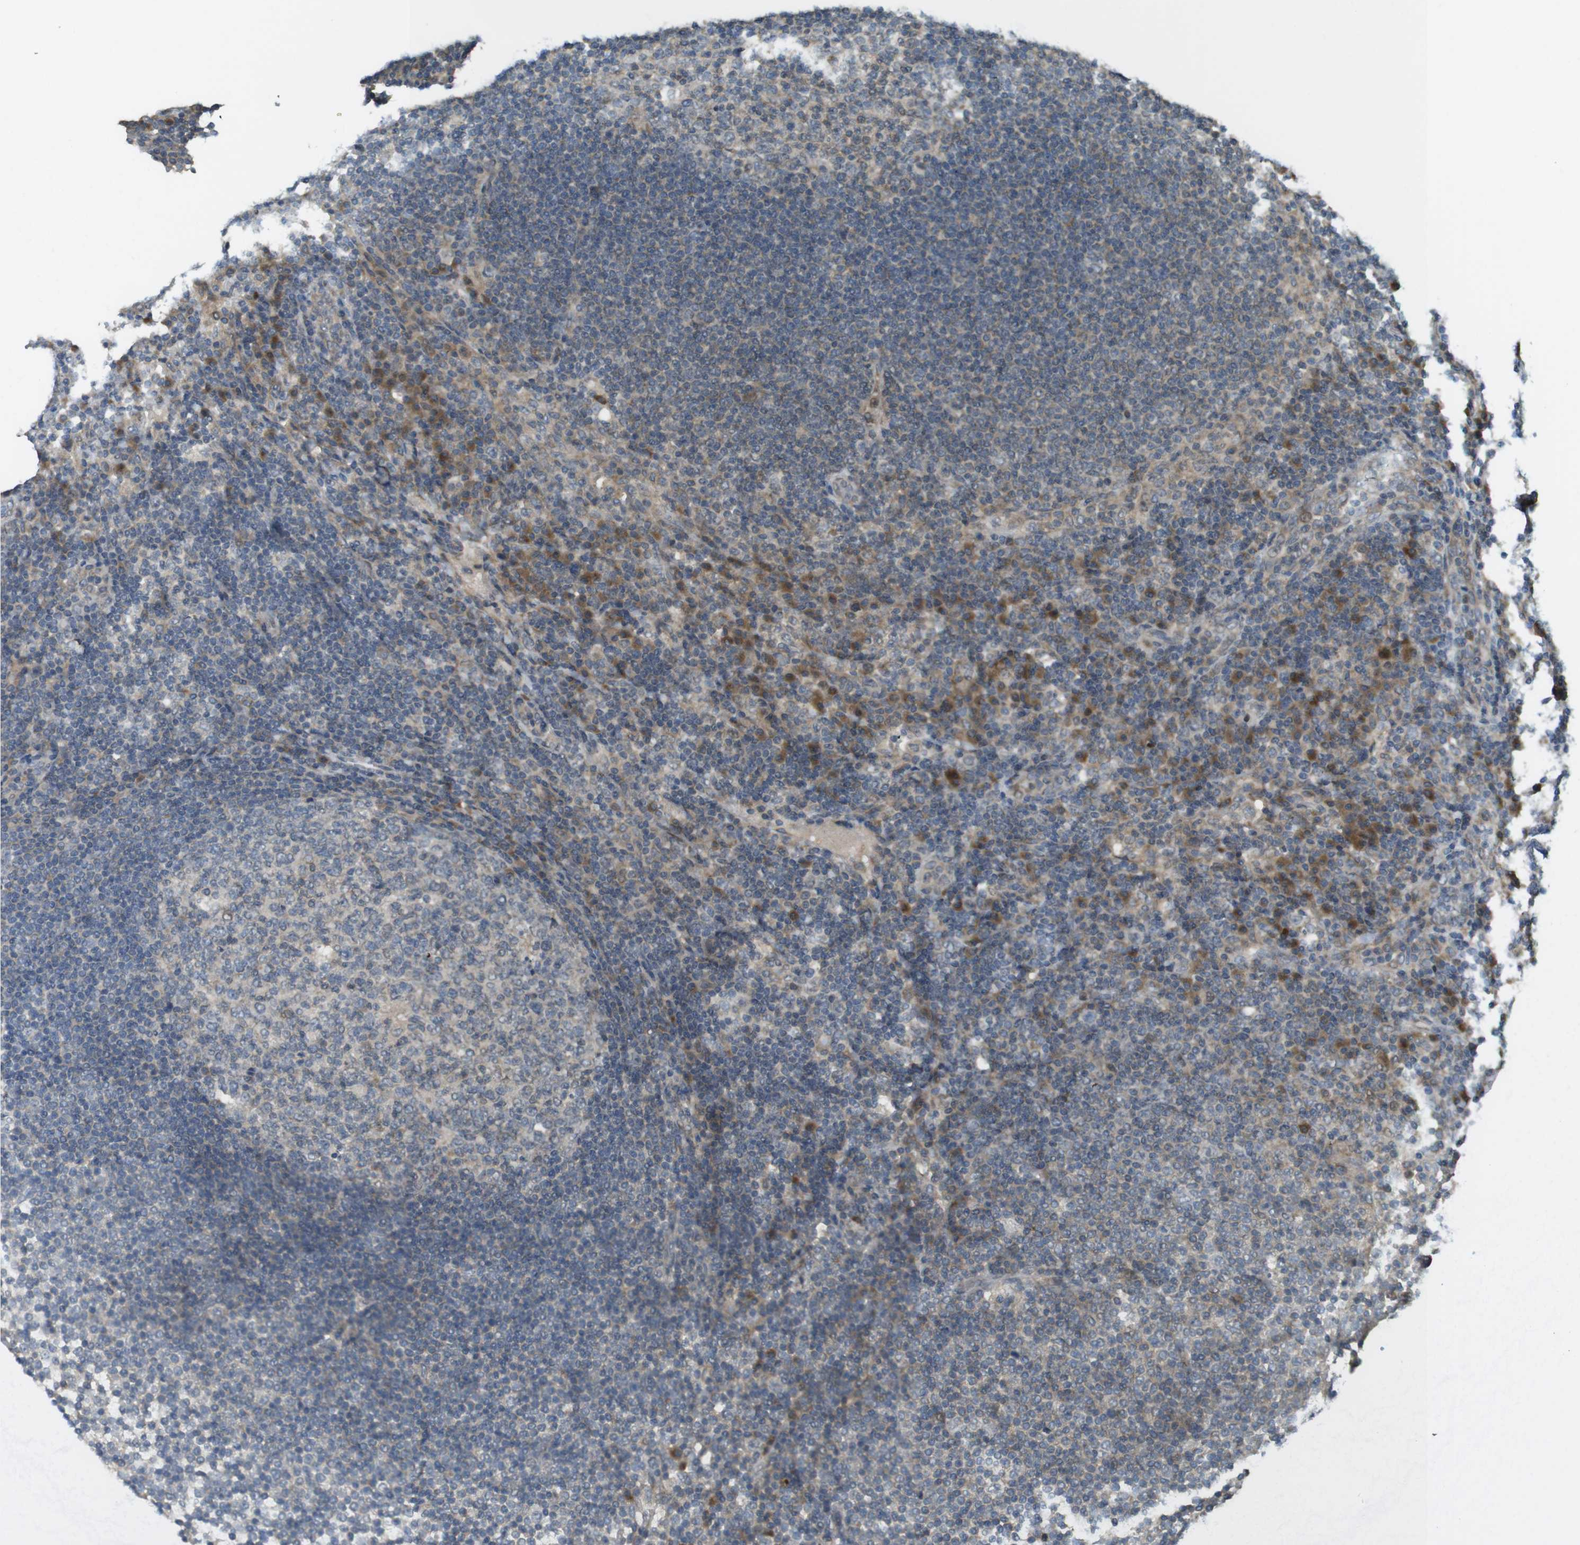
{"staining": {"intensity": "weak", "quantity": "<25%", "location": "cytoplasmic/membranous"}, "tissue": "lymph node", "cell_type": "Germinal center cells", "image_type": "normal", "snomed": [{"axis": "morphology", "description": "Normal tissue, NOS"}, {"axis": "topography", "description": "Lymph node"}], "caption": "Human lymph node stained for a protein using IHC shows no positivity in germinal center cells.", "gene": "CLRN3", "patient": {"sex": "female", "age": 53}}